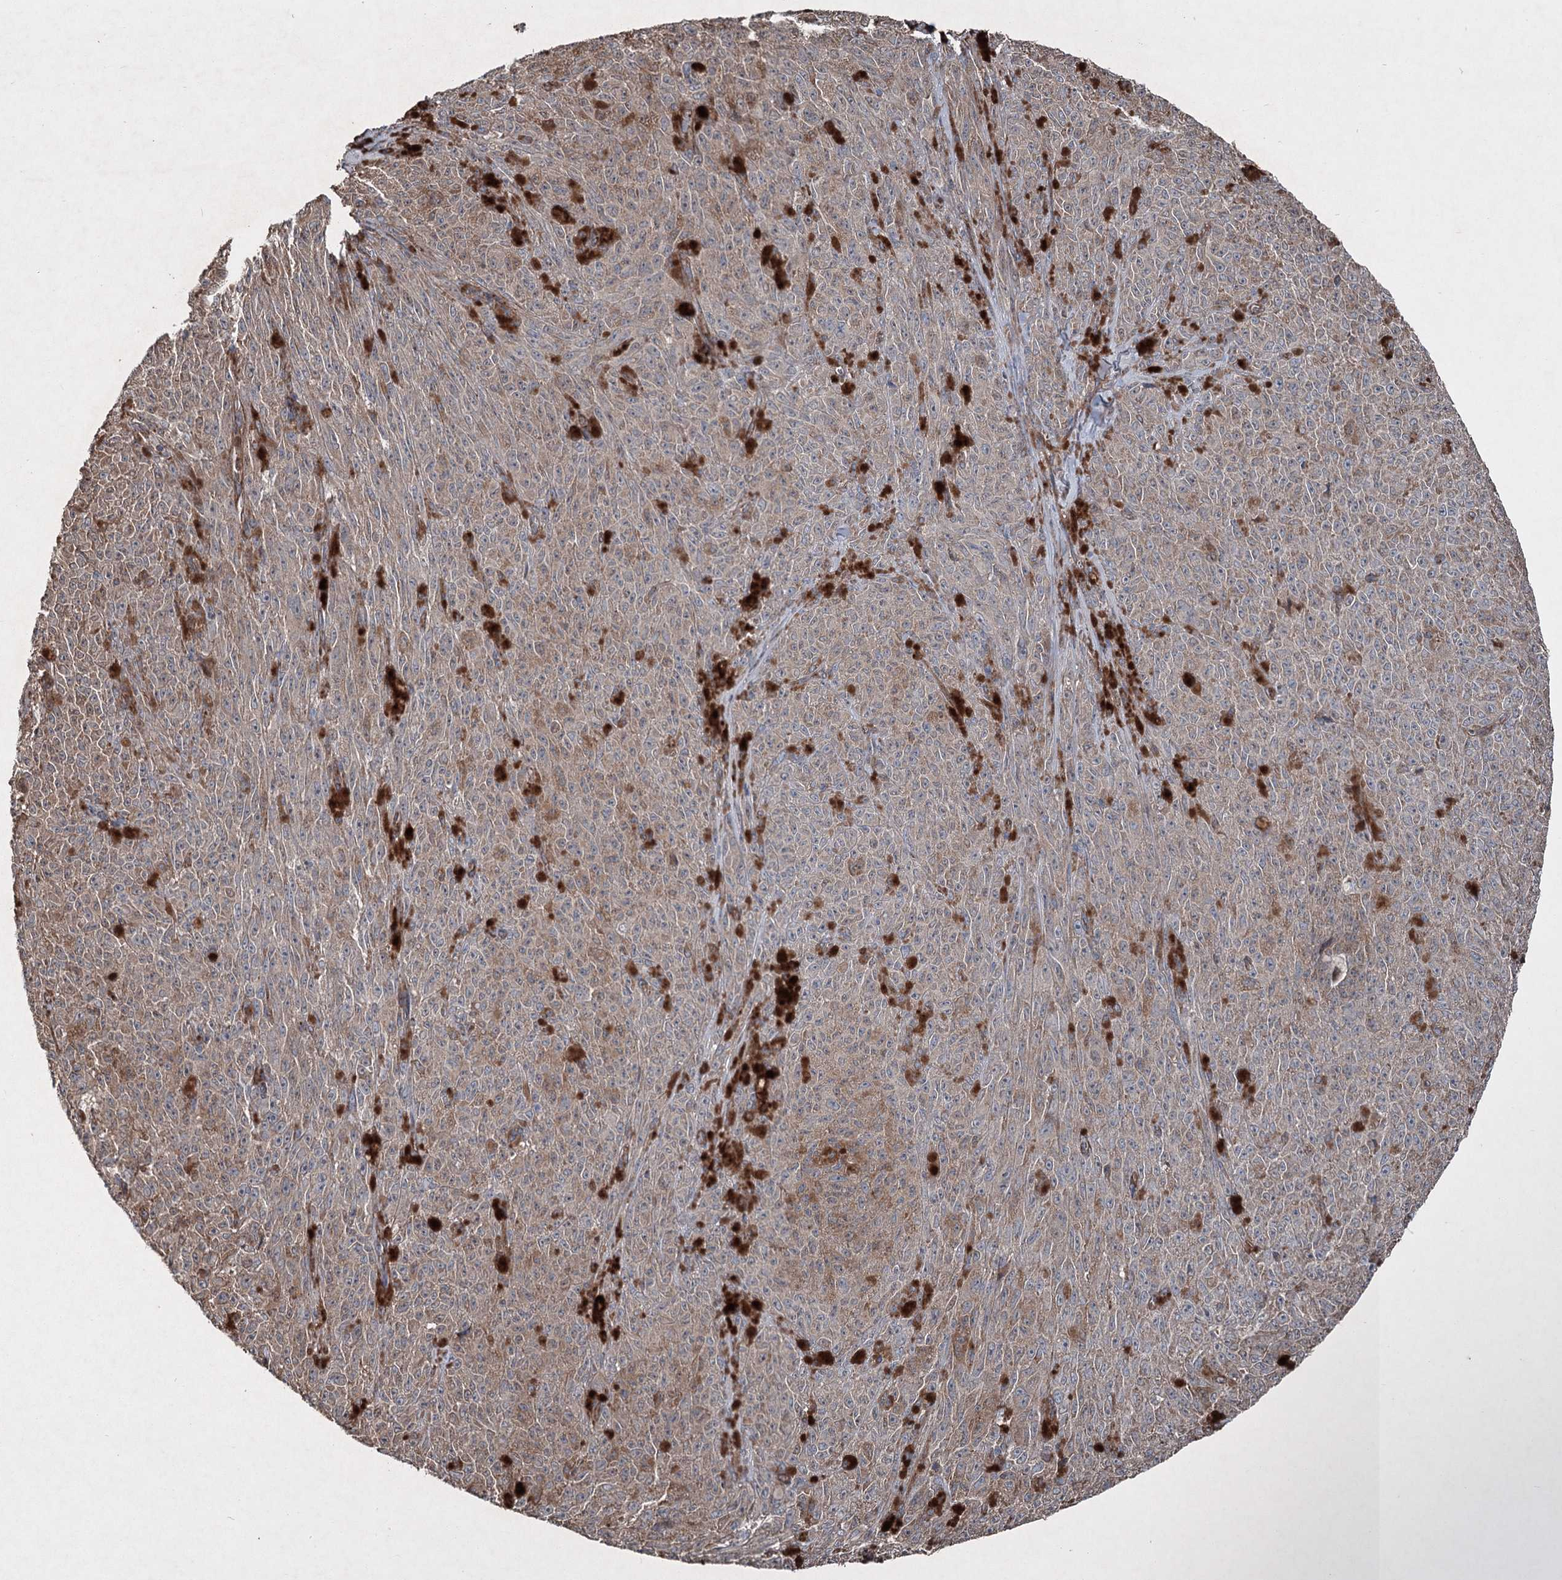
{"staining": {"intensity": "moderate", "quantity": "25%-75%", "location": "cytoplasmic/membranous"}, "tissue": "melanoma", "cell_type": "Tumor cells", "image_type": "cancer", "snomed": [{"axis": "morphology", "description": "Malignant melanoma, NOS"}, {"axis": "topography", "description": "Skin"}], "caption": "Immunohistochemistry micrograph of neoplastic tissue: malignant melanoma stained using IHC displays medium levels of moderate protein expression localized specifically in the cytoplasmic/membranous of tumor cells, appearing as a cytoplasmic/membranous brown color.", "gene": "SERINC5", "patient": {"sex": "female", "age": 82}}